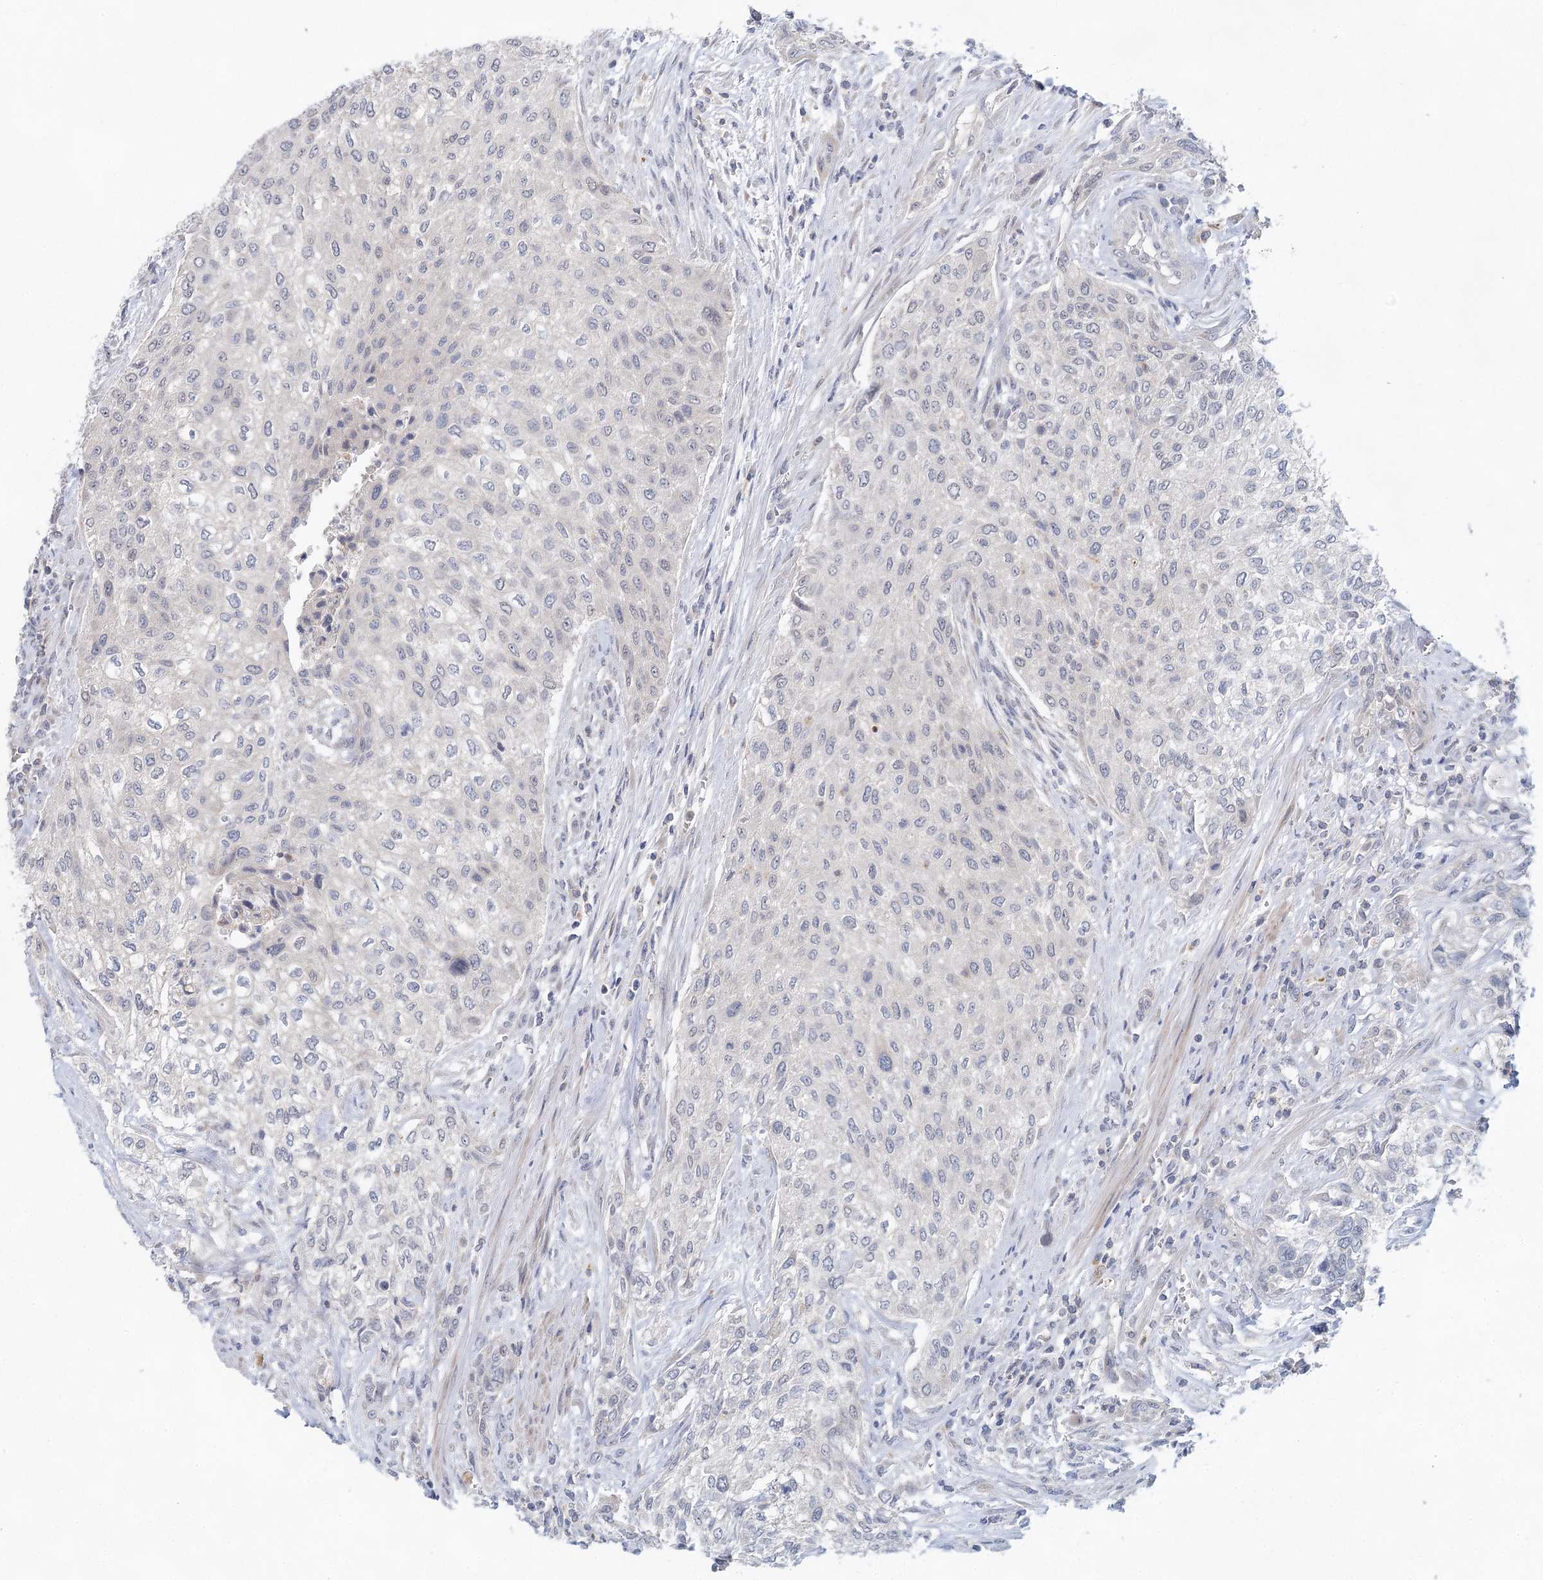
{"staining": {"intensity": "negative", "quantity": "none", "location": "none"}, "tissue": "urothelial cancer", "cell_type": "Tumor cells", "image_type": "cancer", "snomed": [{"axis": "morphology", "description": "Normal tissue, NOS"}, {"axis": "morphology", "description": "Urothelial carcinoma, NOS"}, {"axis": "topography", "description": "Urinary bladder"}, {"axis": "topography", "description": "Peripheral nerve tissue"}], "caption": "Transitional cell carcinoma was stained to show a protein in brown. There is no significant positivity in tumor cells.", "gene": "BLTP1", "patient": {"sex": "male", "age": 35}}